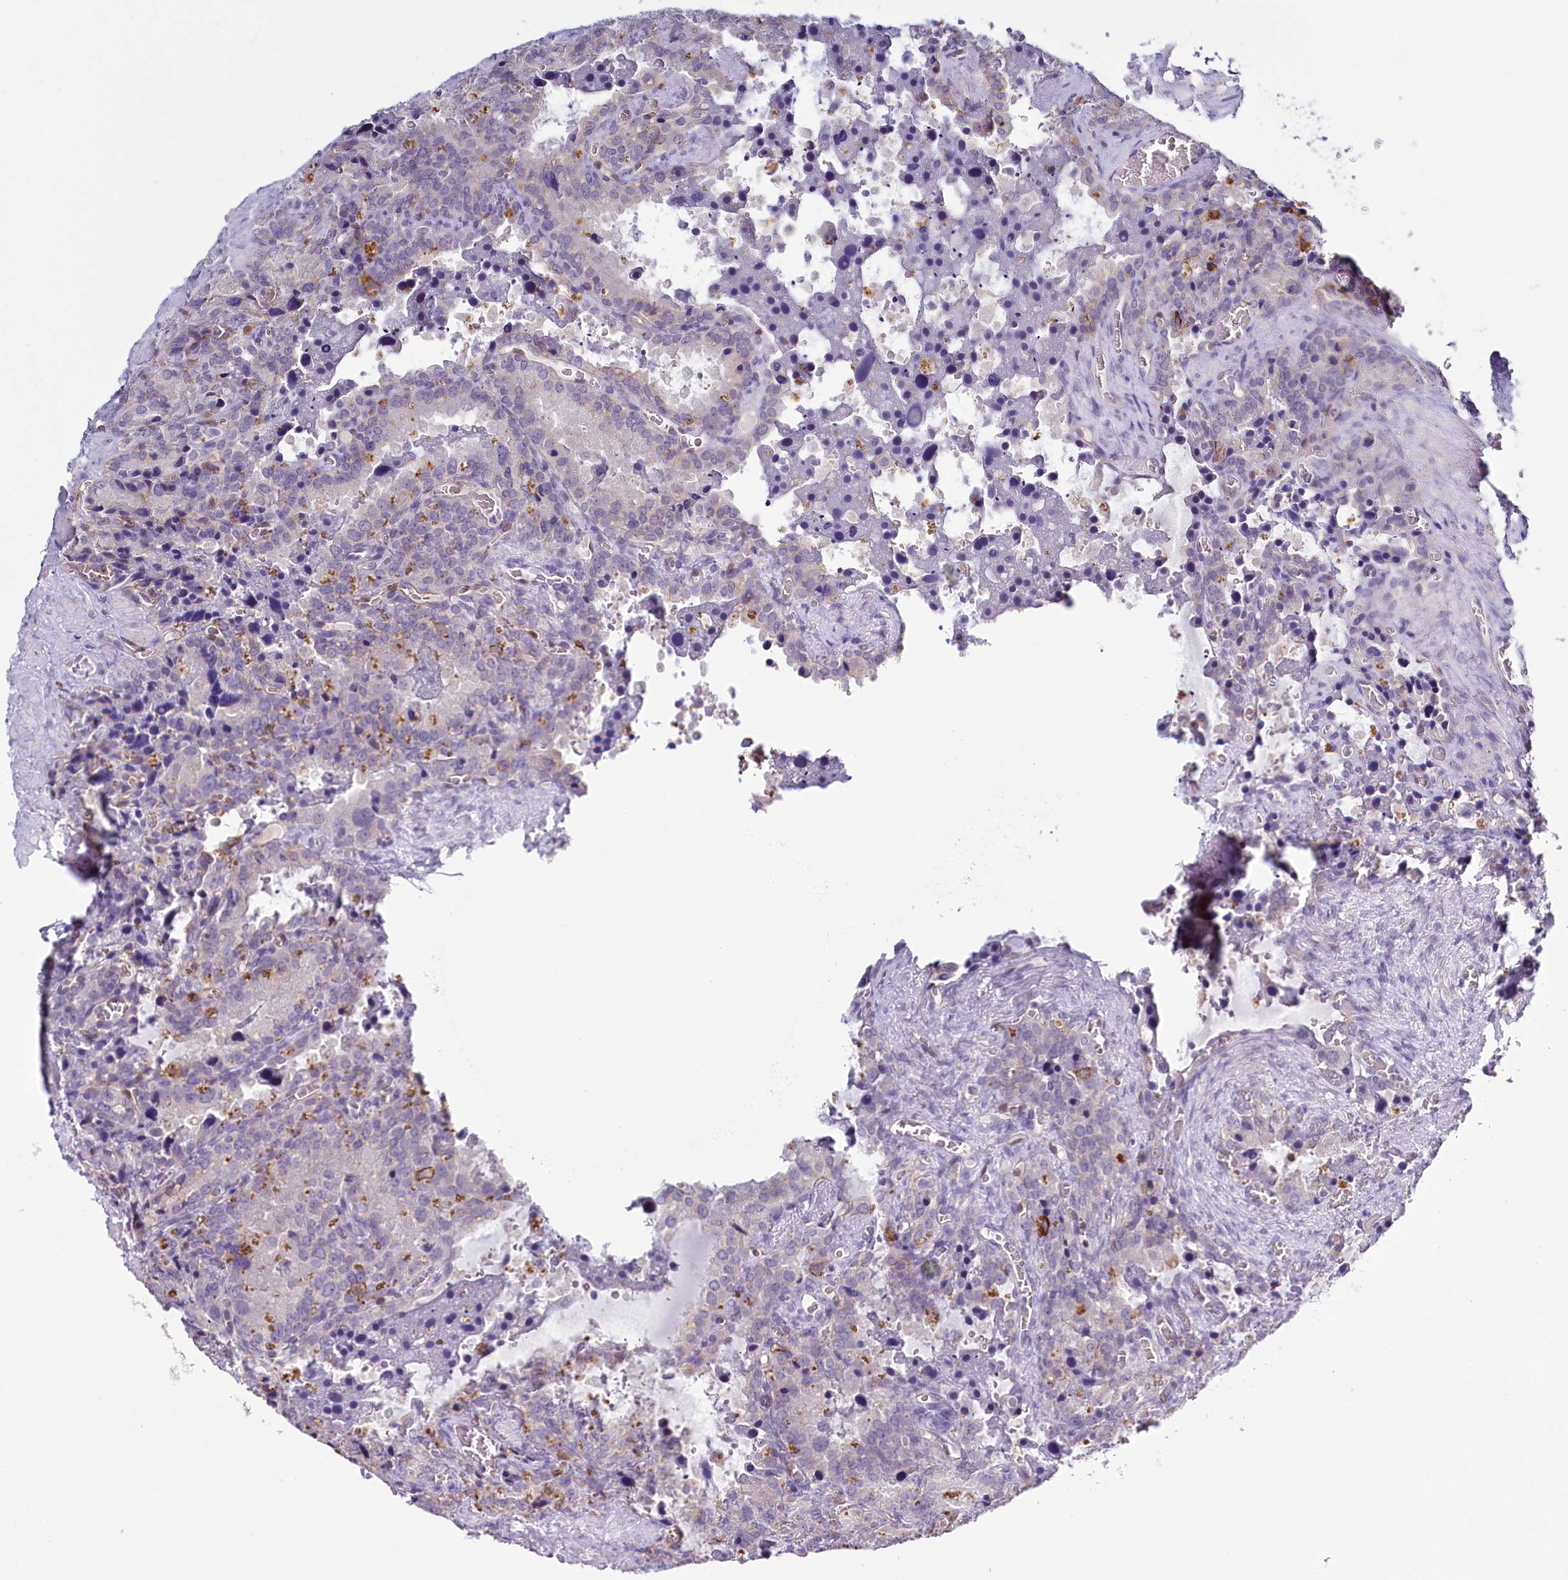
{"staining": {"intensity": "moderate", "quantity": "<25%", "location": "cytoplasmic/membranous"}, "tissue": "seminal vesicle", "cell_type": "Glandular cells", "image_type": "normal", "snomed": [{"axis": "morphology", "description": "Normal tissue, NOS"}, {"axis": "topography", "description": "Seminal veicle"}], "caption": "Approximately <25% of glandular cells in unremarkable human seminal vesicle display moderate cytoplasmic/membranous protein staining as visualized by brown immunohistochemical staining.", "gene": "PDE6D", "patient": {"sex": "male", "age": 62}}